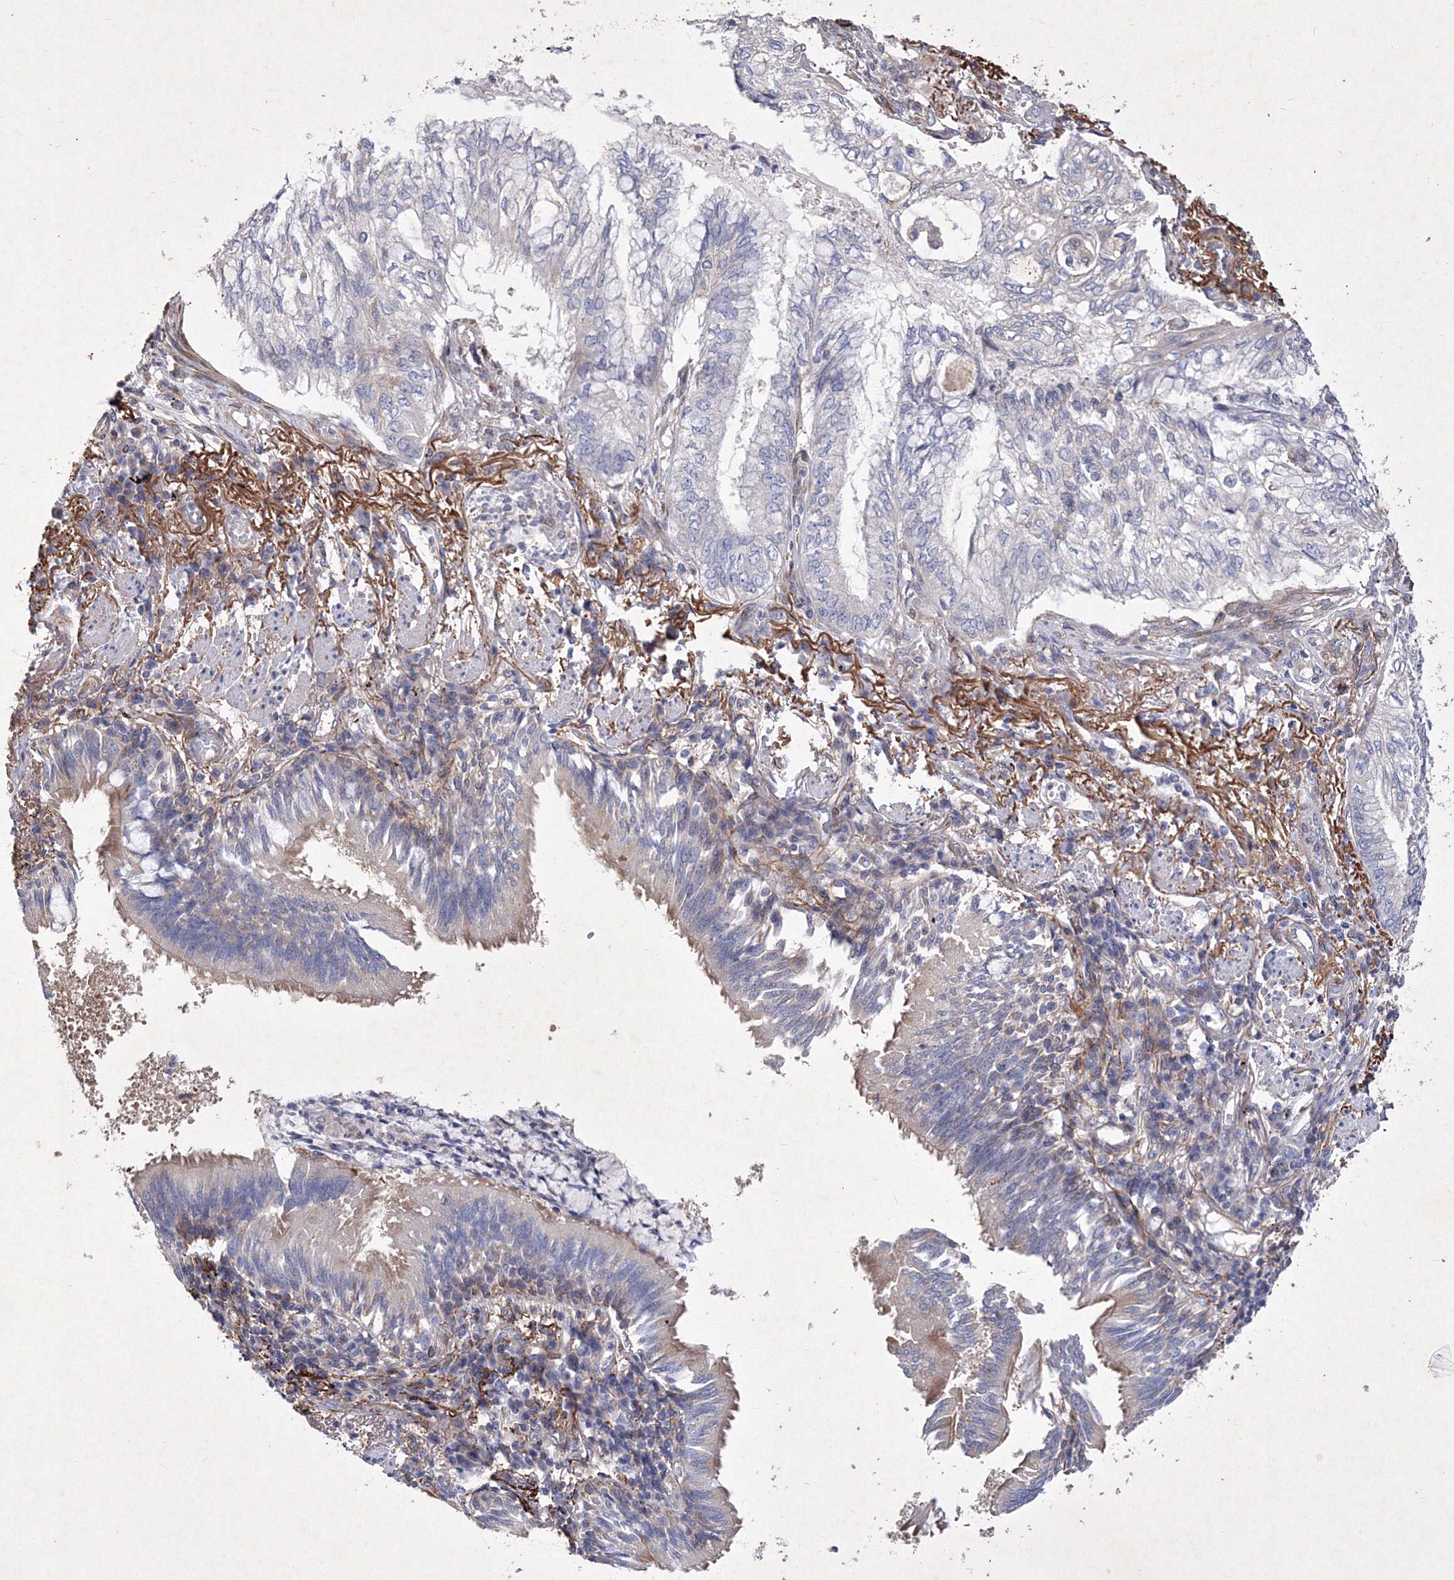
{"staining": {"intensity": "negative", "quantity": "none", "location": "none"}, "tissue": "lung cancer", "cell_type": "Tumor cells", "image_type": "cancer", "snomed": [{"axis": "morphology", "description": "Adenocarcinoma, NOS"}, {"axis": "topography", "description": "Lung"}], "caption": "Immunohistochemical staining of lung adenocarcinoma displays no significant positivity in tumor cells.", "gene": "SNX18", "patient": {"sex": "female", "age": 70}}